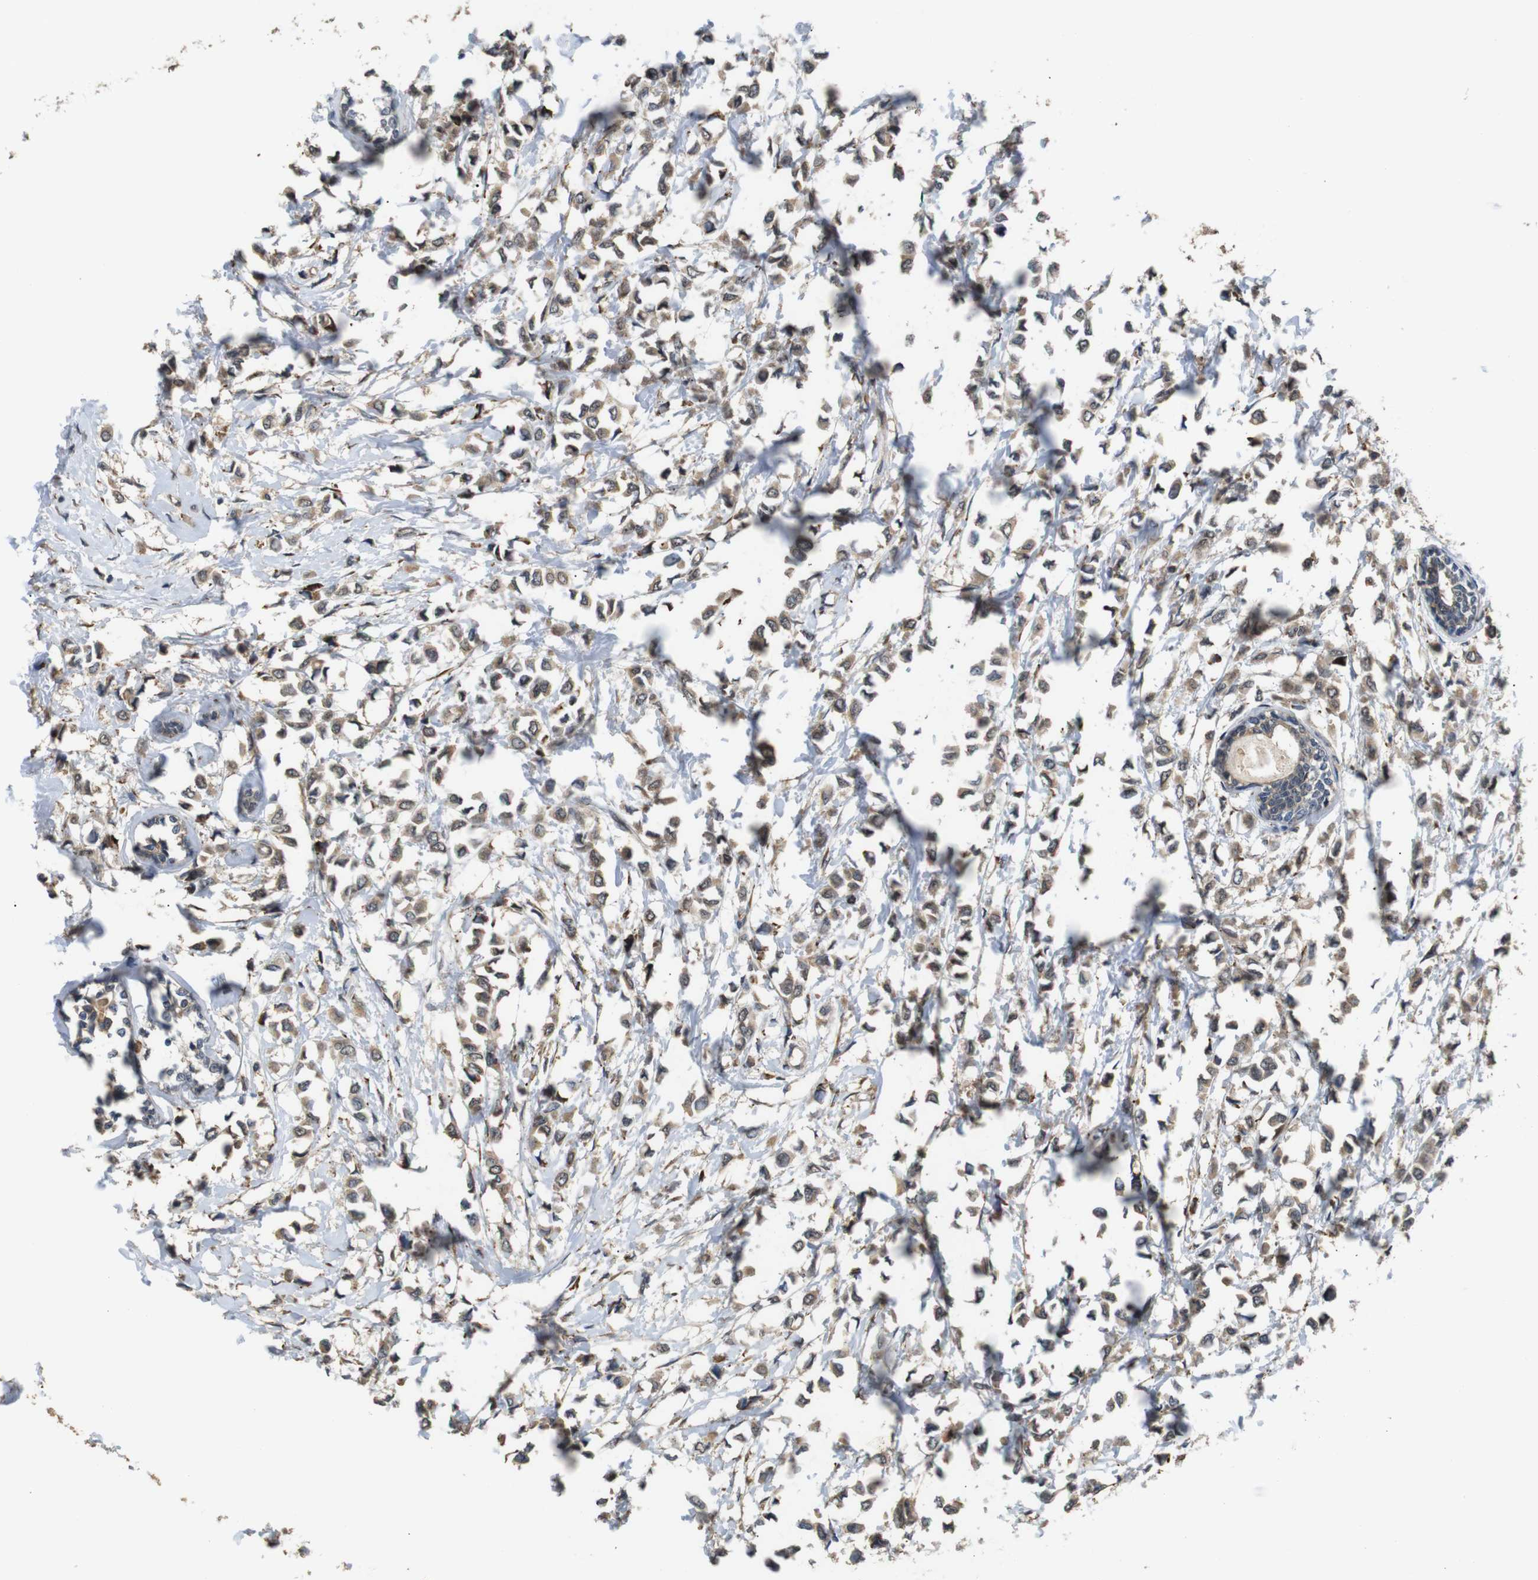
{"staining": {"intensity": "moderate", "quantity": ">75%", "location": "cytoplasmic/membranous"}, "tissue": "breast cancer", "cell_type": "Tumor cells", "image_type": "cancer", "snomed": [{"axis": "morphology", "description": "Lobular carcinoma"}, {"axis": "topography", "description": "Breast"}], "caption": "Breast cancer was stained to show a protein in brown. There is medium levels of moderate cytoplasmic/membranous positivity in about >75% of tumor cells.", "gene": "EPHB2", "patient": {"sex": "female", "age": 51}}